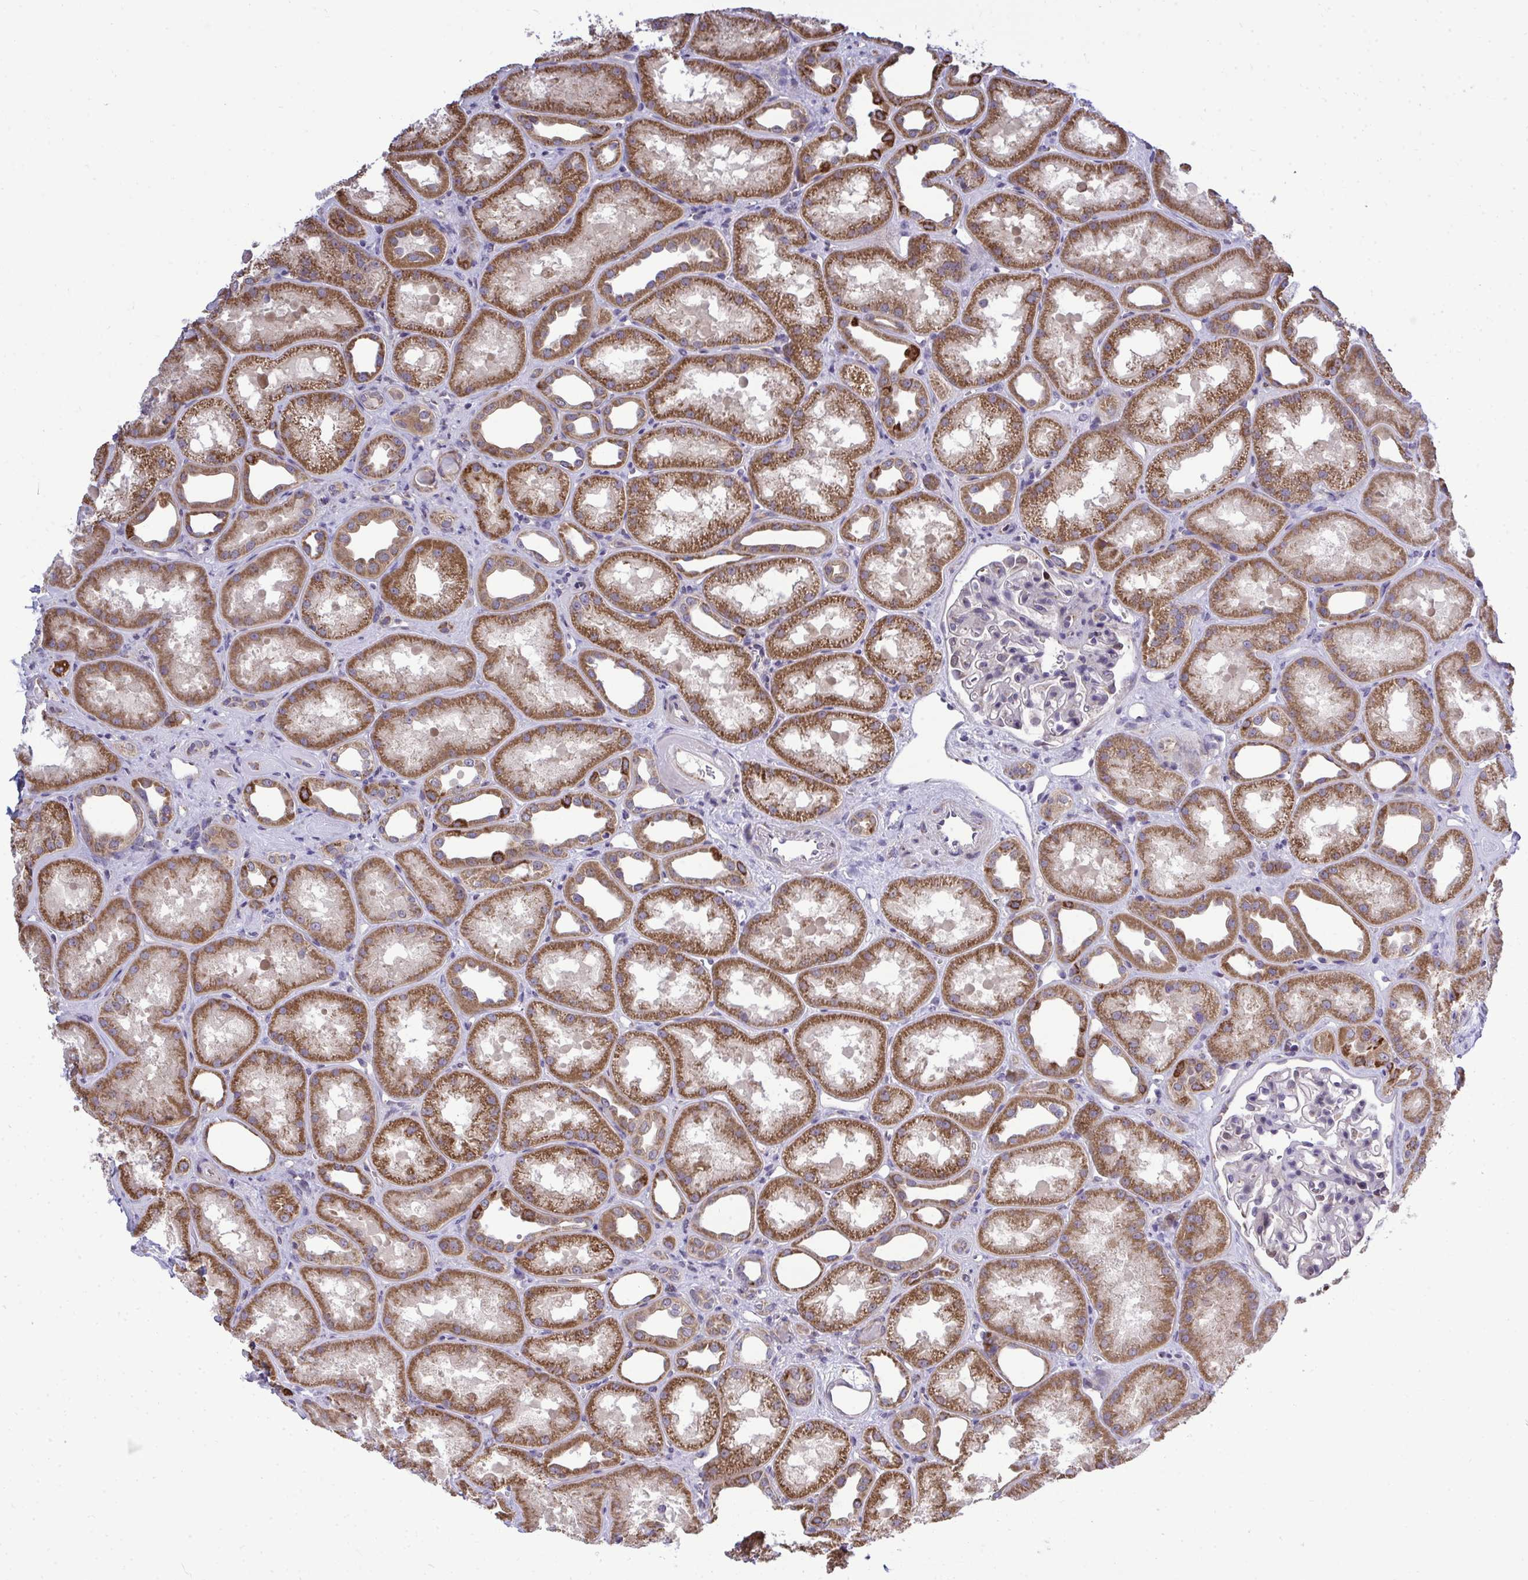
{"staining": {"intensity": "weak", "quantity": "<25%", "location": "cytoplasmic/membranous"}, "tissue": "kidney", "cell_type": "Cells in glomeruli", "image_type": "normal", "snomed": [{"axis": "morphology", "description": "Normal tissue, NOS"}, {"axis": "topography", "description": "Kidney"}], "caption": "Cells in glomeruli are negative for brown protein staining in benign kidney. (DAB (3,3'-diaminobenzidine) IHC, high magnification).", "gene": "XAF1", "patient": {"sex": "male", "age": 61}}